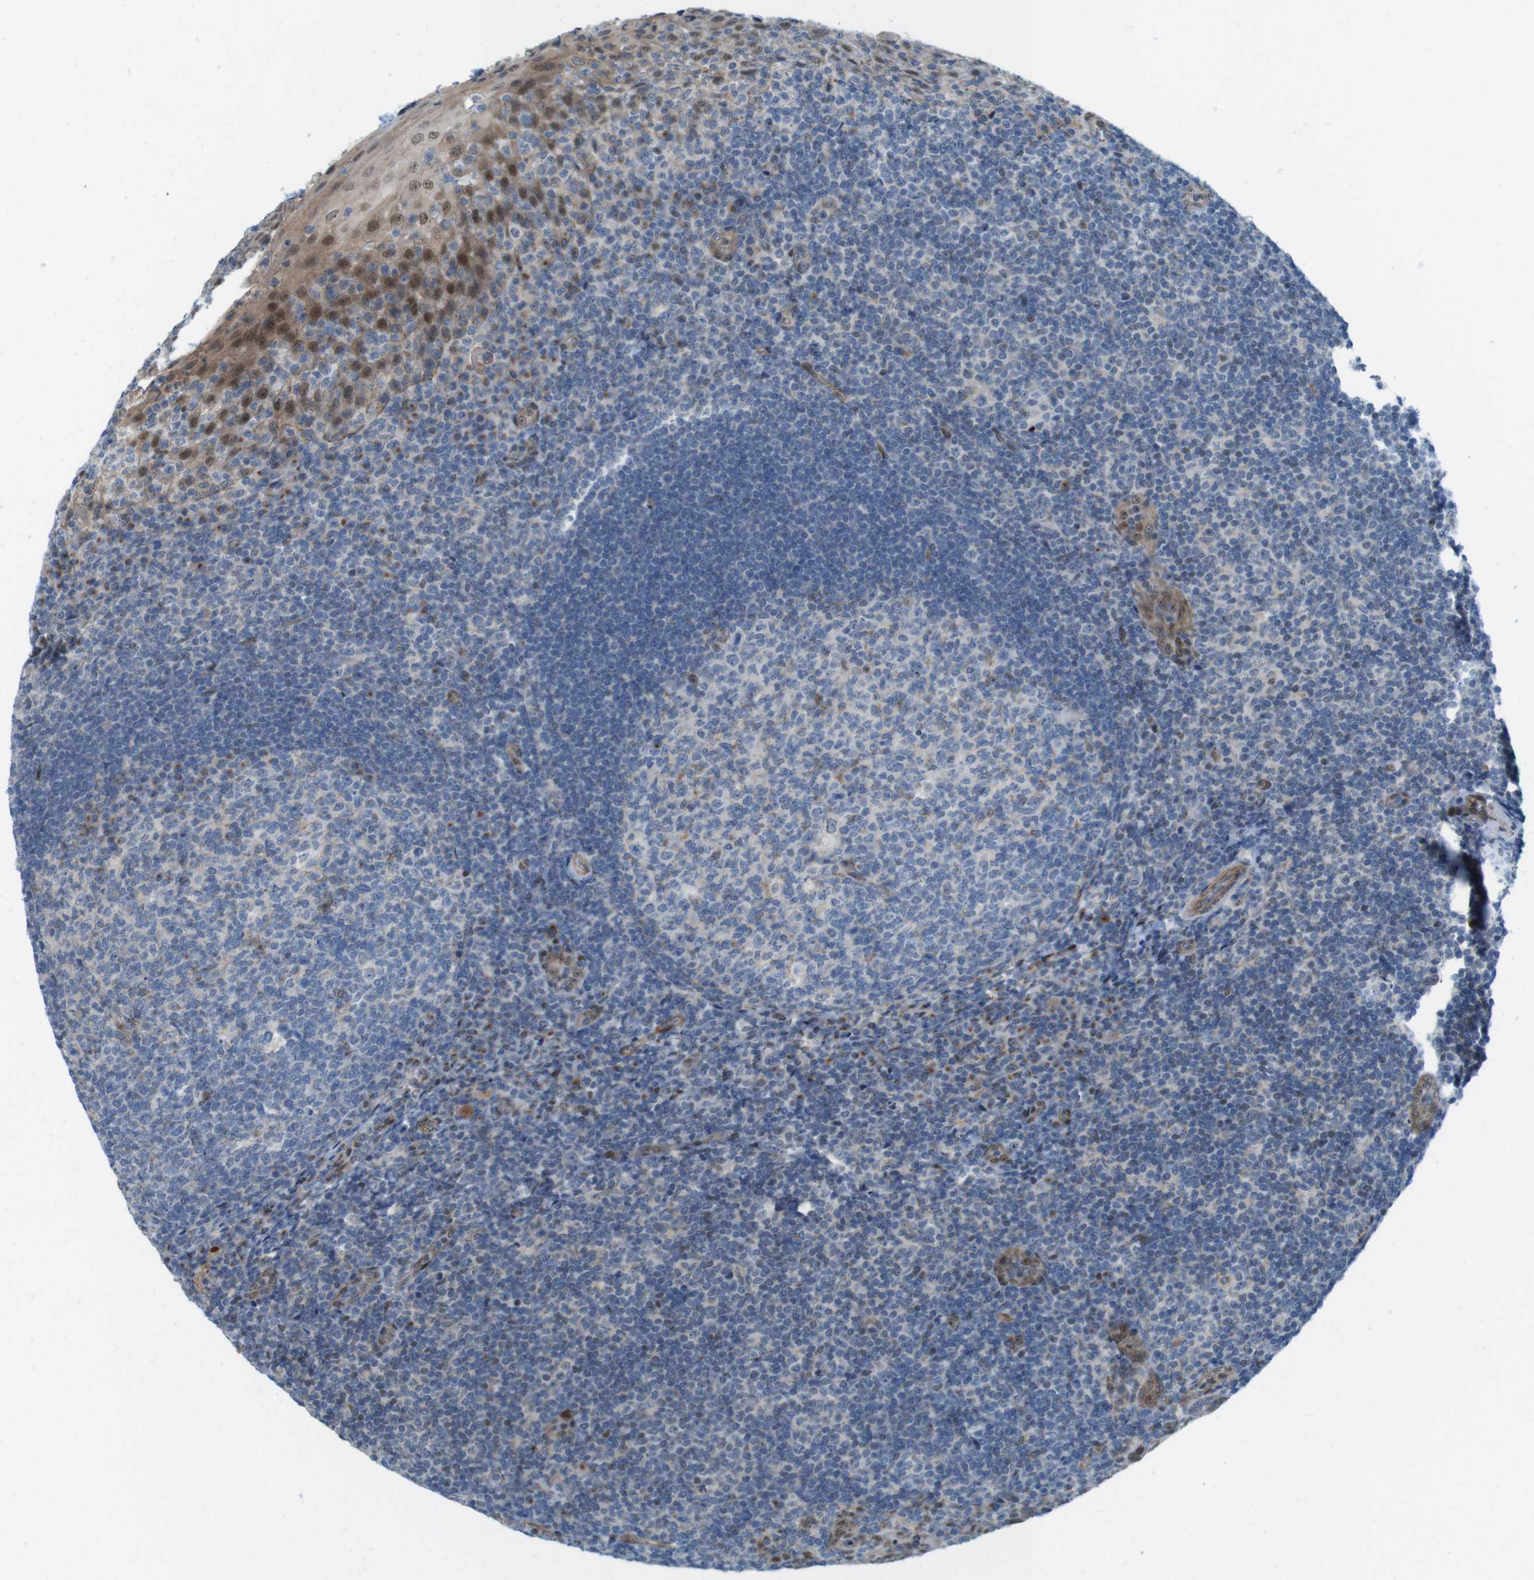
{"staining": {"intensity": "negative", "quantity": "none", "location": "none"}, "tissue": "tonsil", "cell_type": "Germinal center cells", "image_type": "normal", "snomed": [{"axis": "morphology", "description": "Normal tissue, NOS"}, {"axis": "topography", "description": "Tonsil"}], "caption": "High power microscopy micrograph of an IHC micrograph of unremarkable tonsil, revealing no significant expression in germinal center cells. (IHC, brightfield microscopy, high magnification).", "gene": "SKI", "patient": {"sex": "male", "age": 37}}